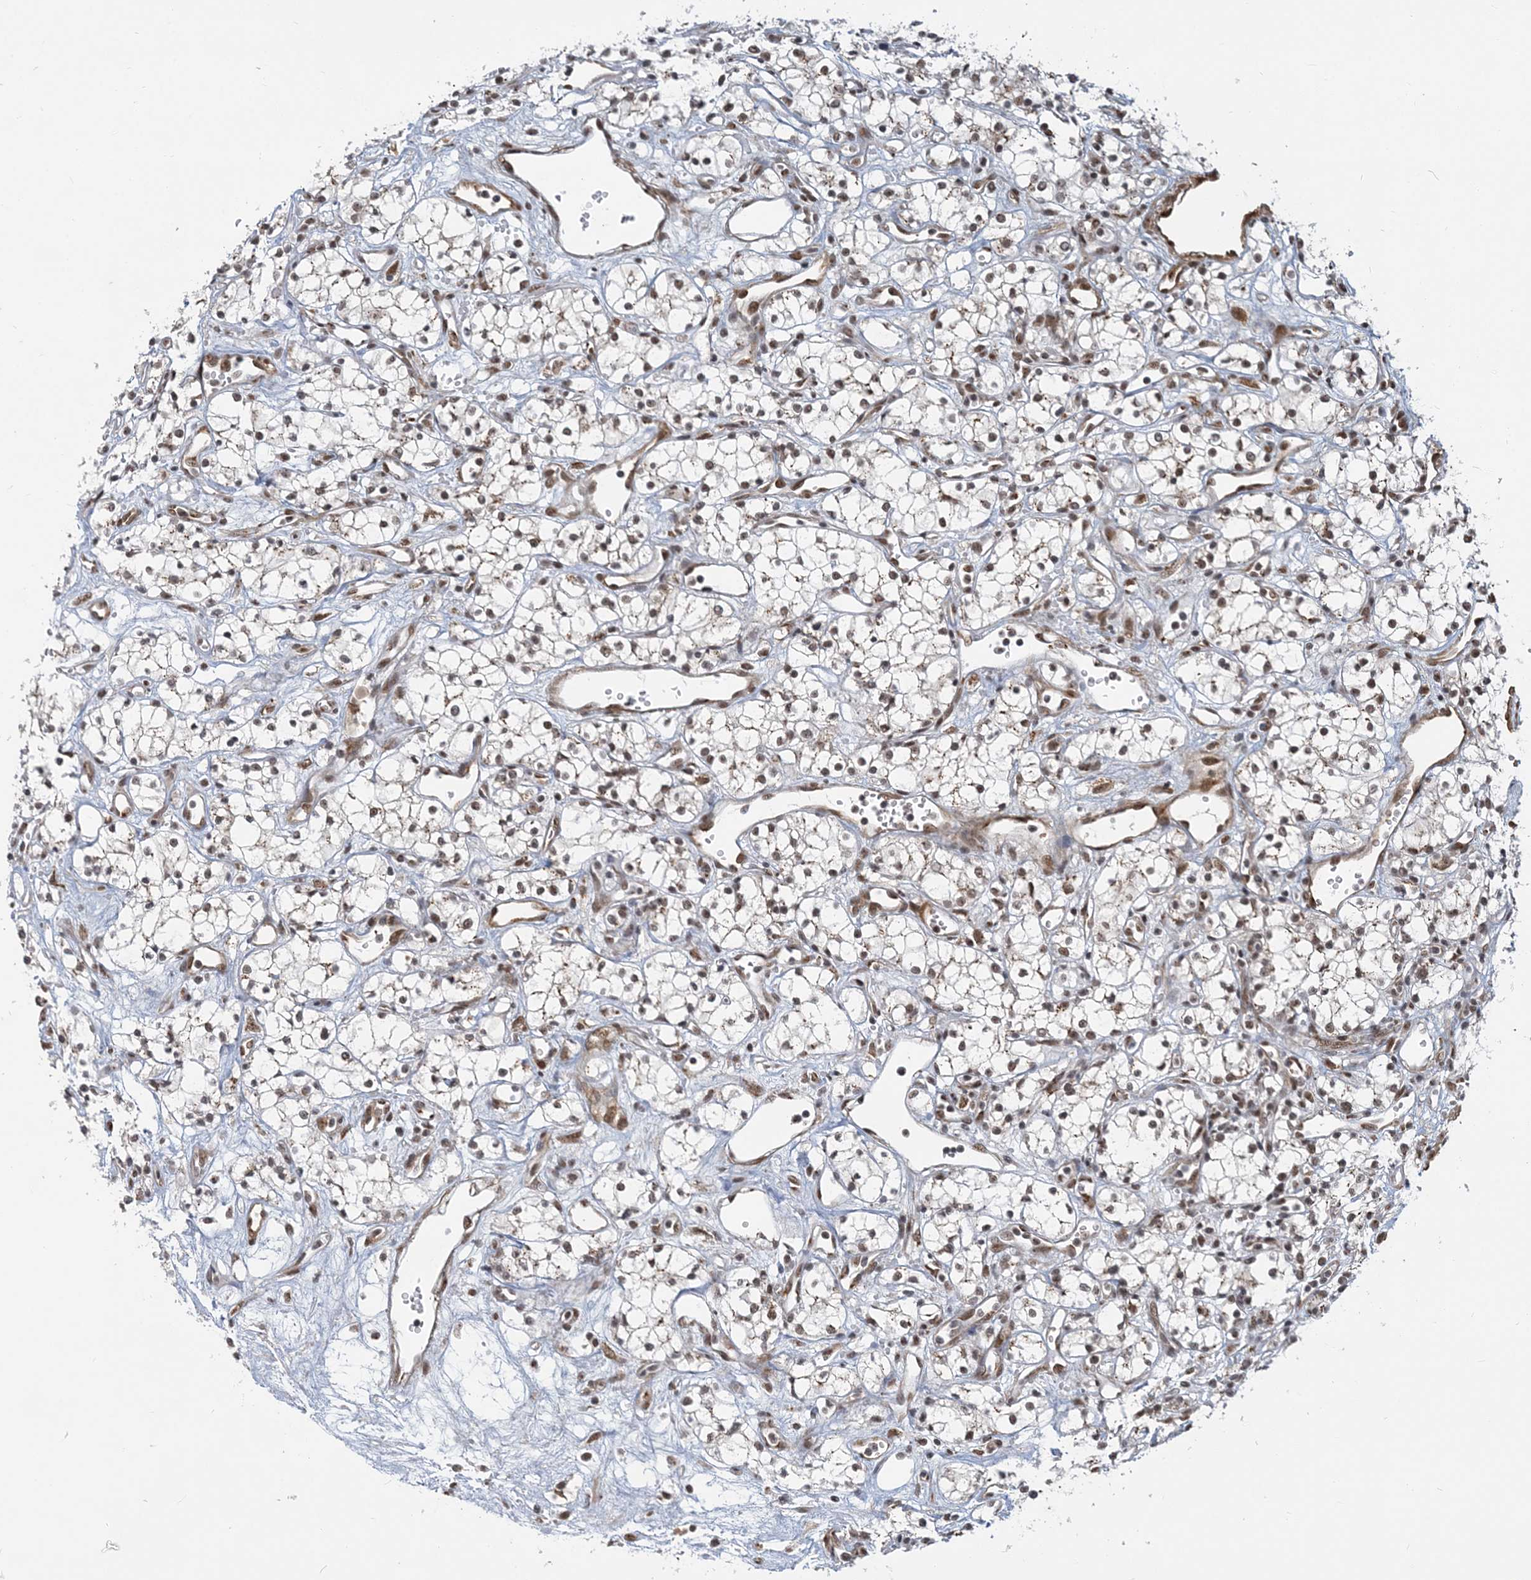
{"staining": {"intensity": "weak", "quantity": "25%-75%", "location": "nuclear"}, "tissue": "renal cancer", "cell_type": "Tumor cells", "image_type": "cancer", "snomed": [{"axis": "morphology", "description": "Adenocarcinoma, NOS"}, {"axis": "topography", "description": "Kidney"}], "caption": "A brown stain labels weak nuclear positivity of a protein in renal adenocarcinoma tumor cells.", "gene": "PLRG1", "patient": {"sex": "male", "age": 59}}